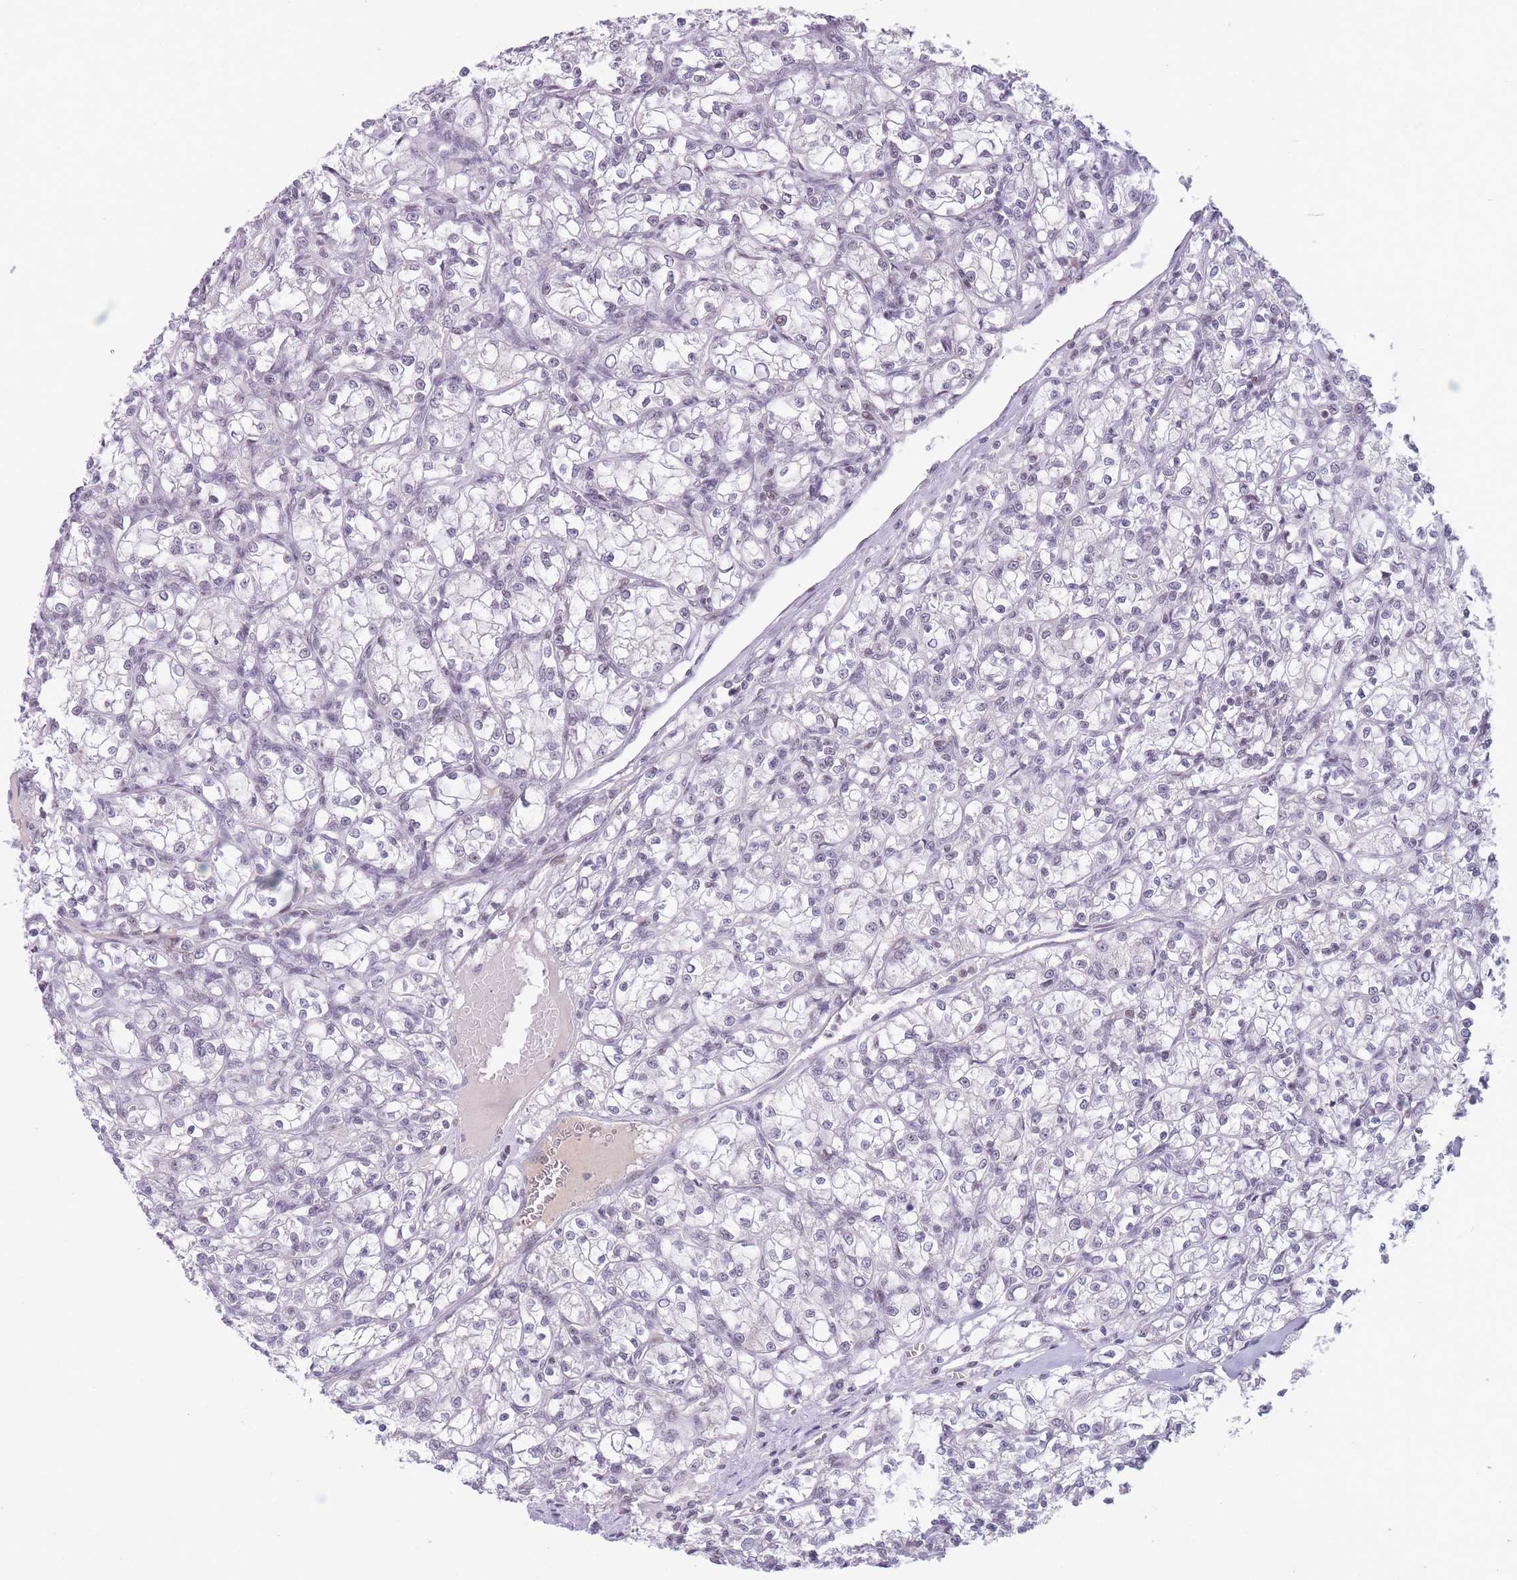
{"staining": {"intensity": "negative", "quantity": "none", "location": "none"}, "tissue": "renal cancer", "cell_type": "Tumor cells", "image_type": "cancer", "snomed": [{"axis": "morphology", "description": "Adenocarcinoma, NOS"}, {"axis": "topography", "description": "Kidney"}], "caption": "Immunohistochemistry photomicrograph of neoplastic tissue: human renal adenocarcinoma stained with DAB shows no significant protein expression in tumor cells.", "gene": "ARID3B", "patient": {"sex": "female", "age": 59}}